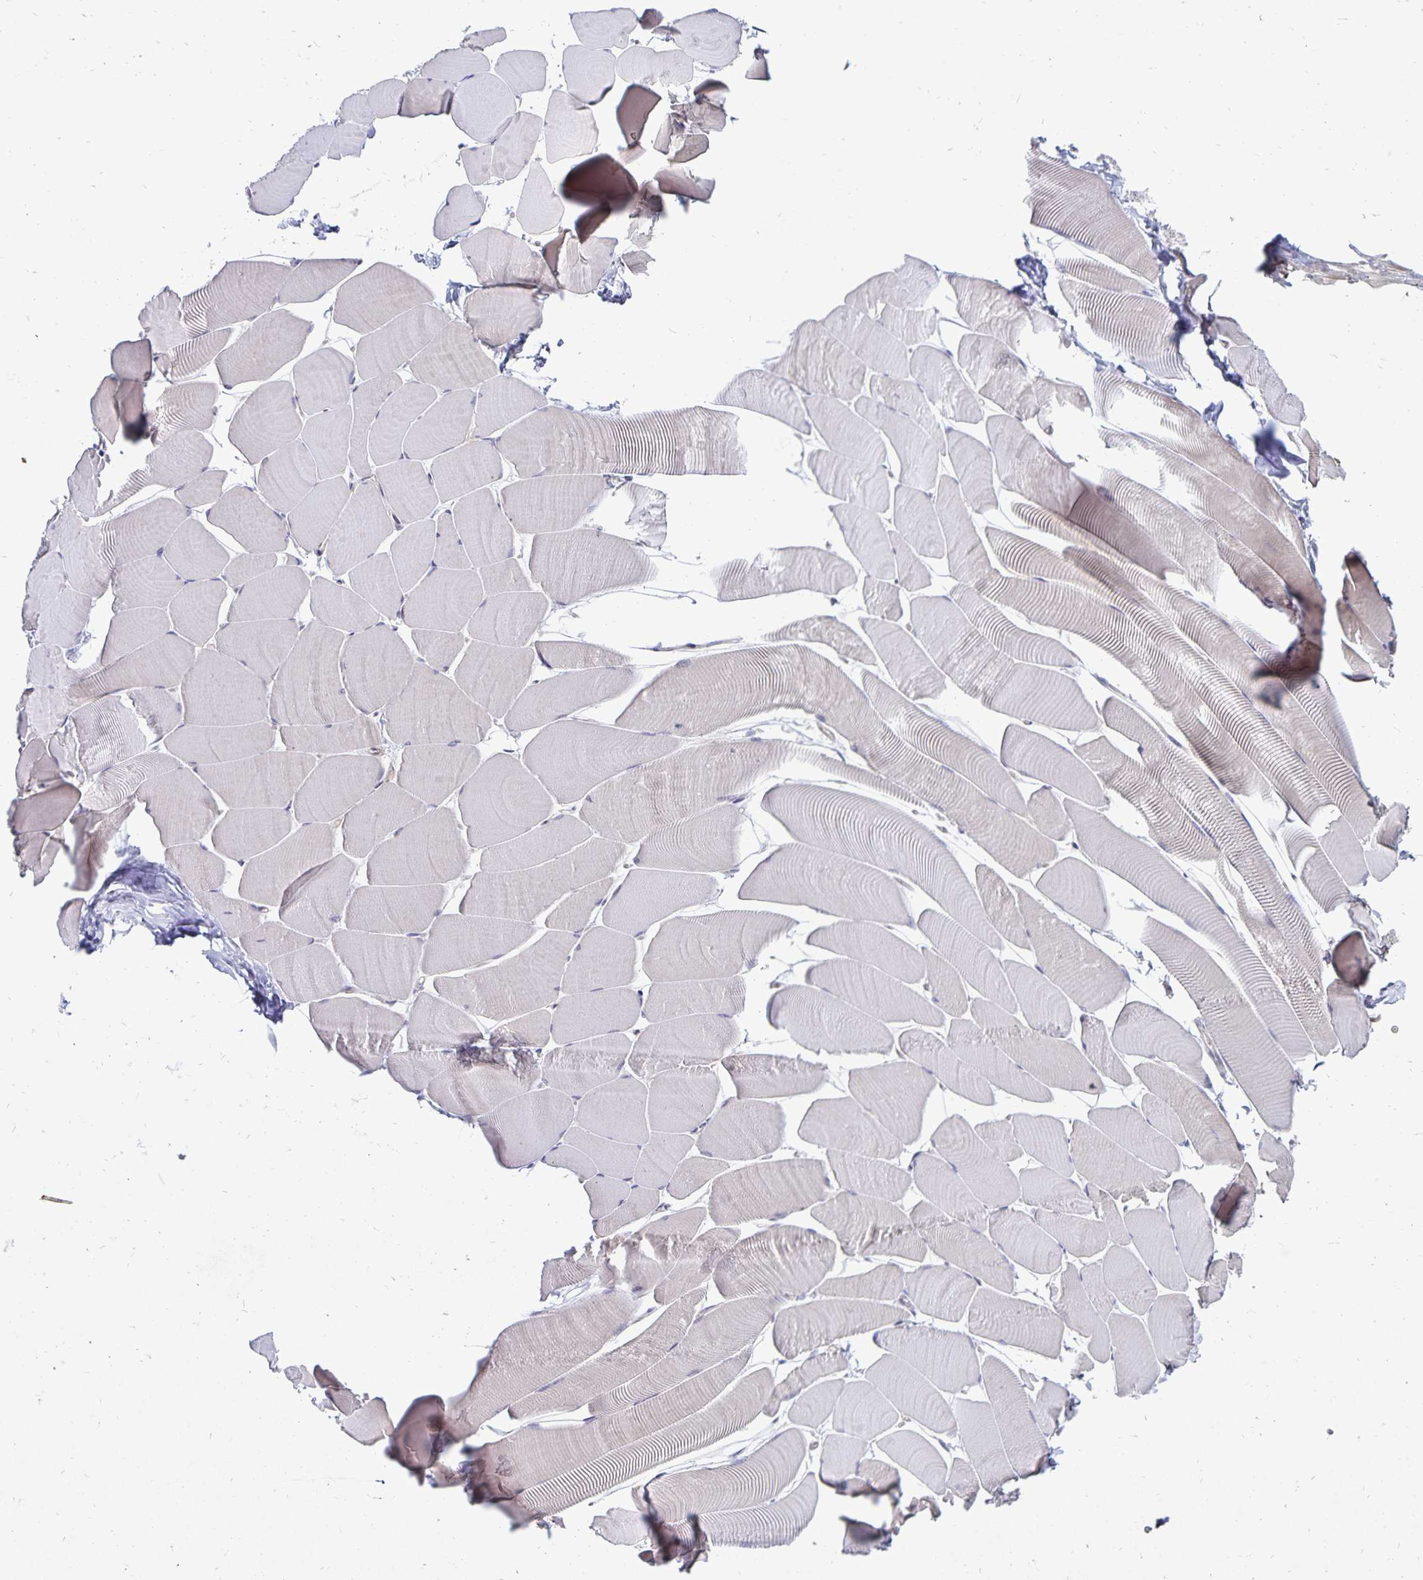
{"staining": {"intensity": "weak", "quantity": "<25%", "location": "cytoplasmic/membranous"}, "tissue": "skeletal muscle", "cell_type": "Myocytes", "image_type": "normal", "snomed": [{"axis": "morphology", "description": "Normal tissue, NOS"}, {"axis": "topography", "description": "Skeletal muscle"}], "caption": "A histopathology image of human skeletal muscle is negative for staining in myocytes. (DAB (3,3'-diaminobenzidine) IHC with hematoxylin counter stain).", "gene": "CDKN2B", "patient": {"sex": "male", "age": 25}}